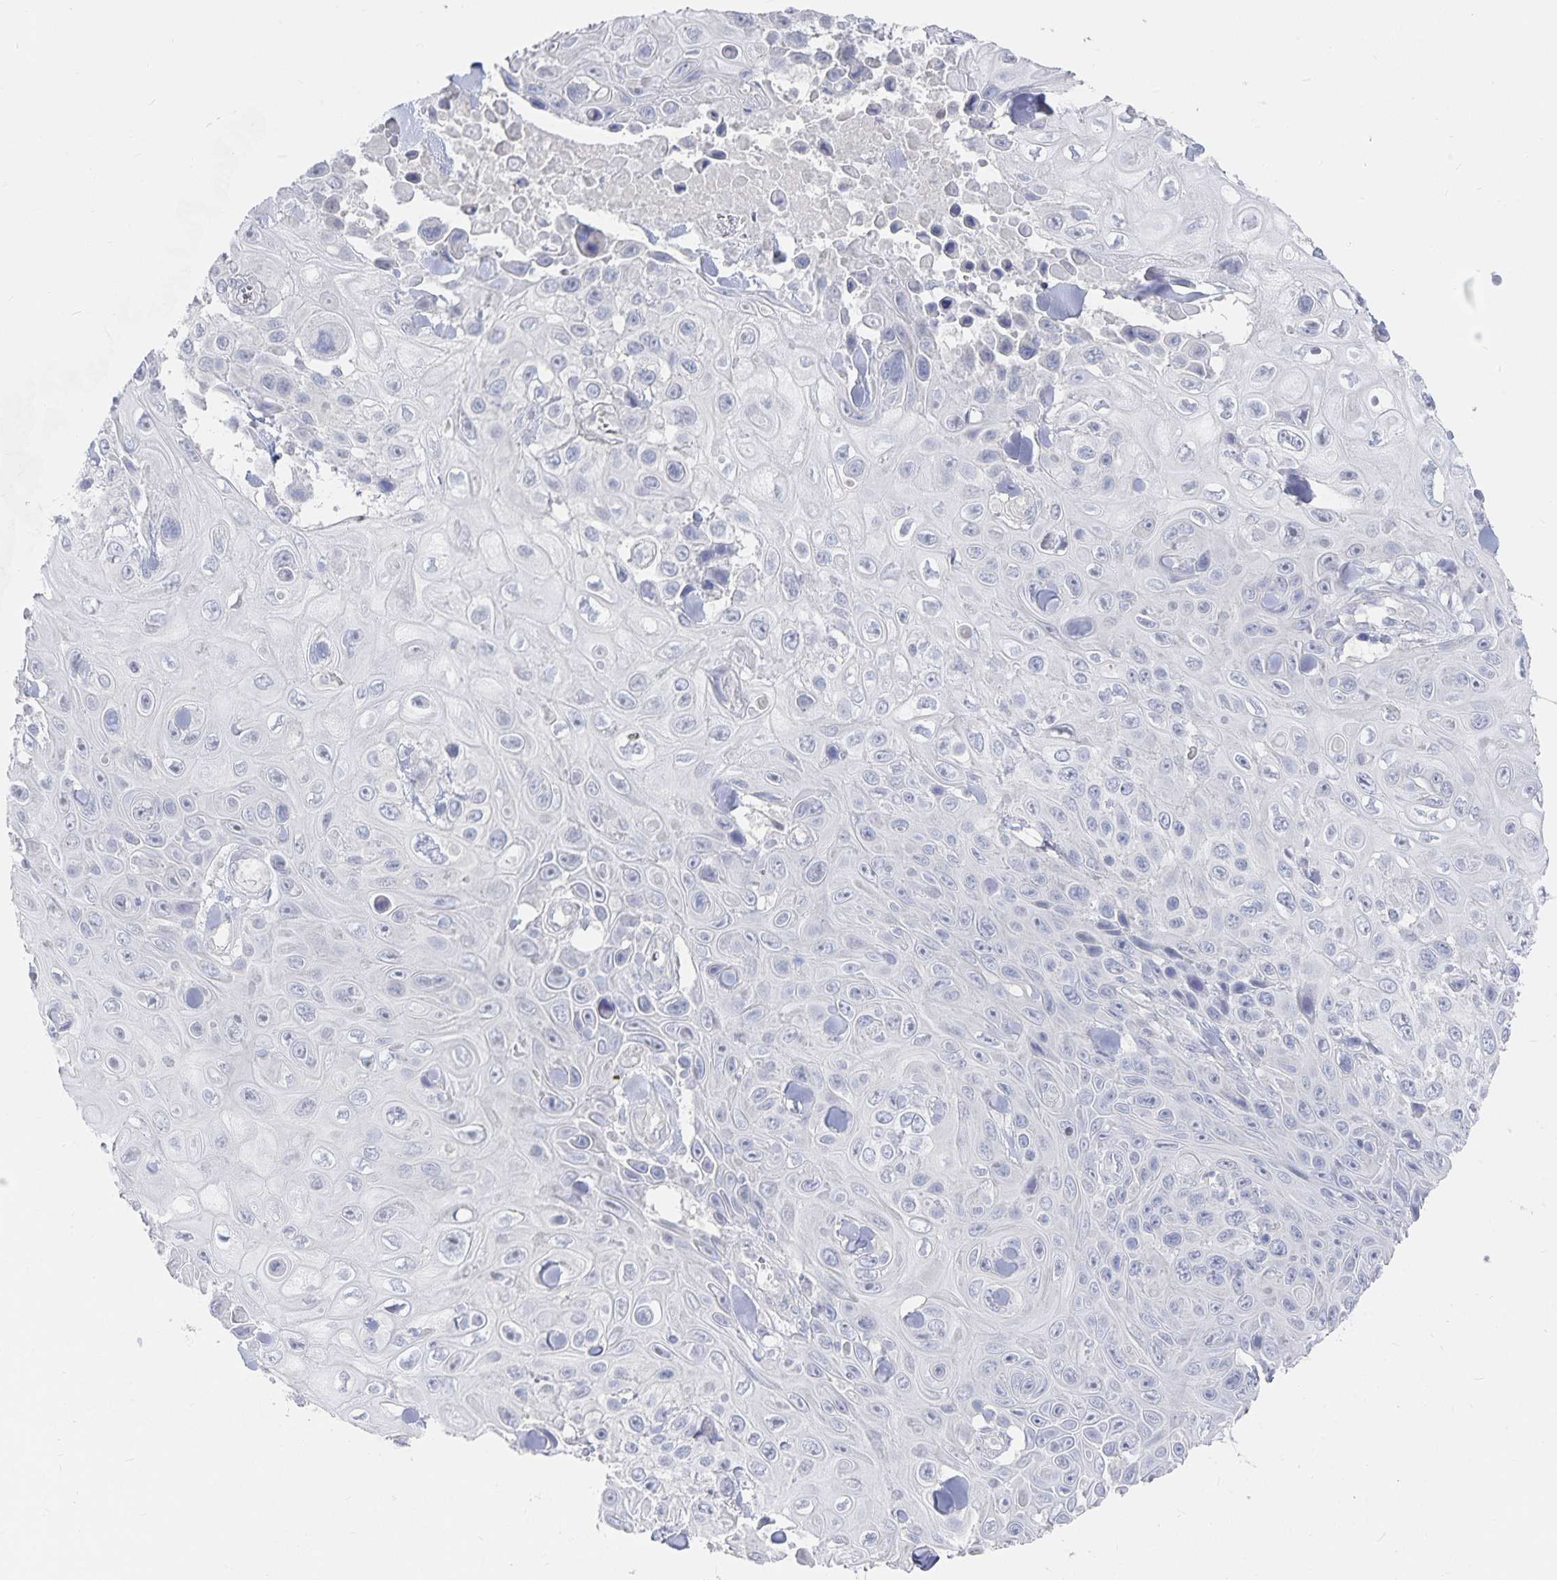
{"staining": {"intensity": "negative", "quantity": "none", "location": "none"}, "tissue": "skin cancer", "cell_type": "Tumor cells", "image_type": "cancer", "snomed": [{"axis": "morphology", "description": "Squamous cell carcinoma, NOS"}, {"axis": "topography", "description": "Skin"}], "caption": "A photomicrograph of human skin cancer is negative for staining in tumor cells. (DAB (3,3'-diaminobenzidine) immunohistochemistry (IHC), high magnification).", "gene": "DNAH9", "patient": {"sex": "male", "age": 82}}